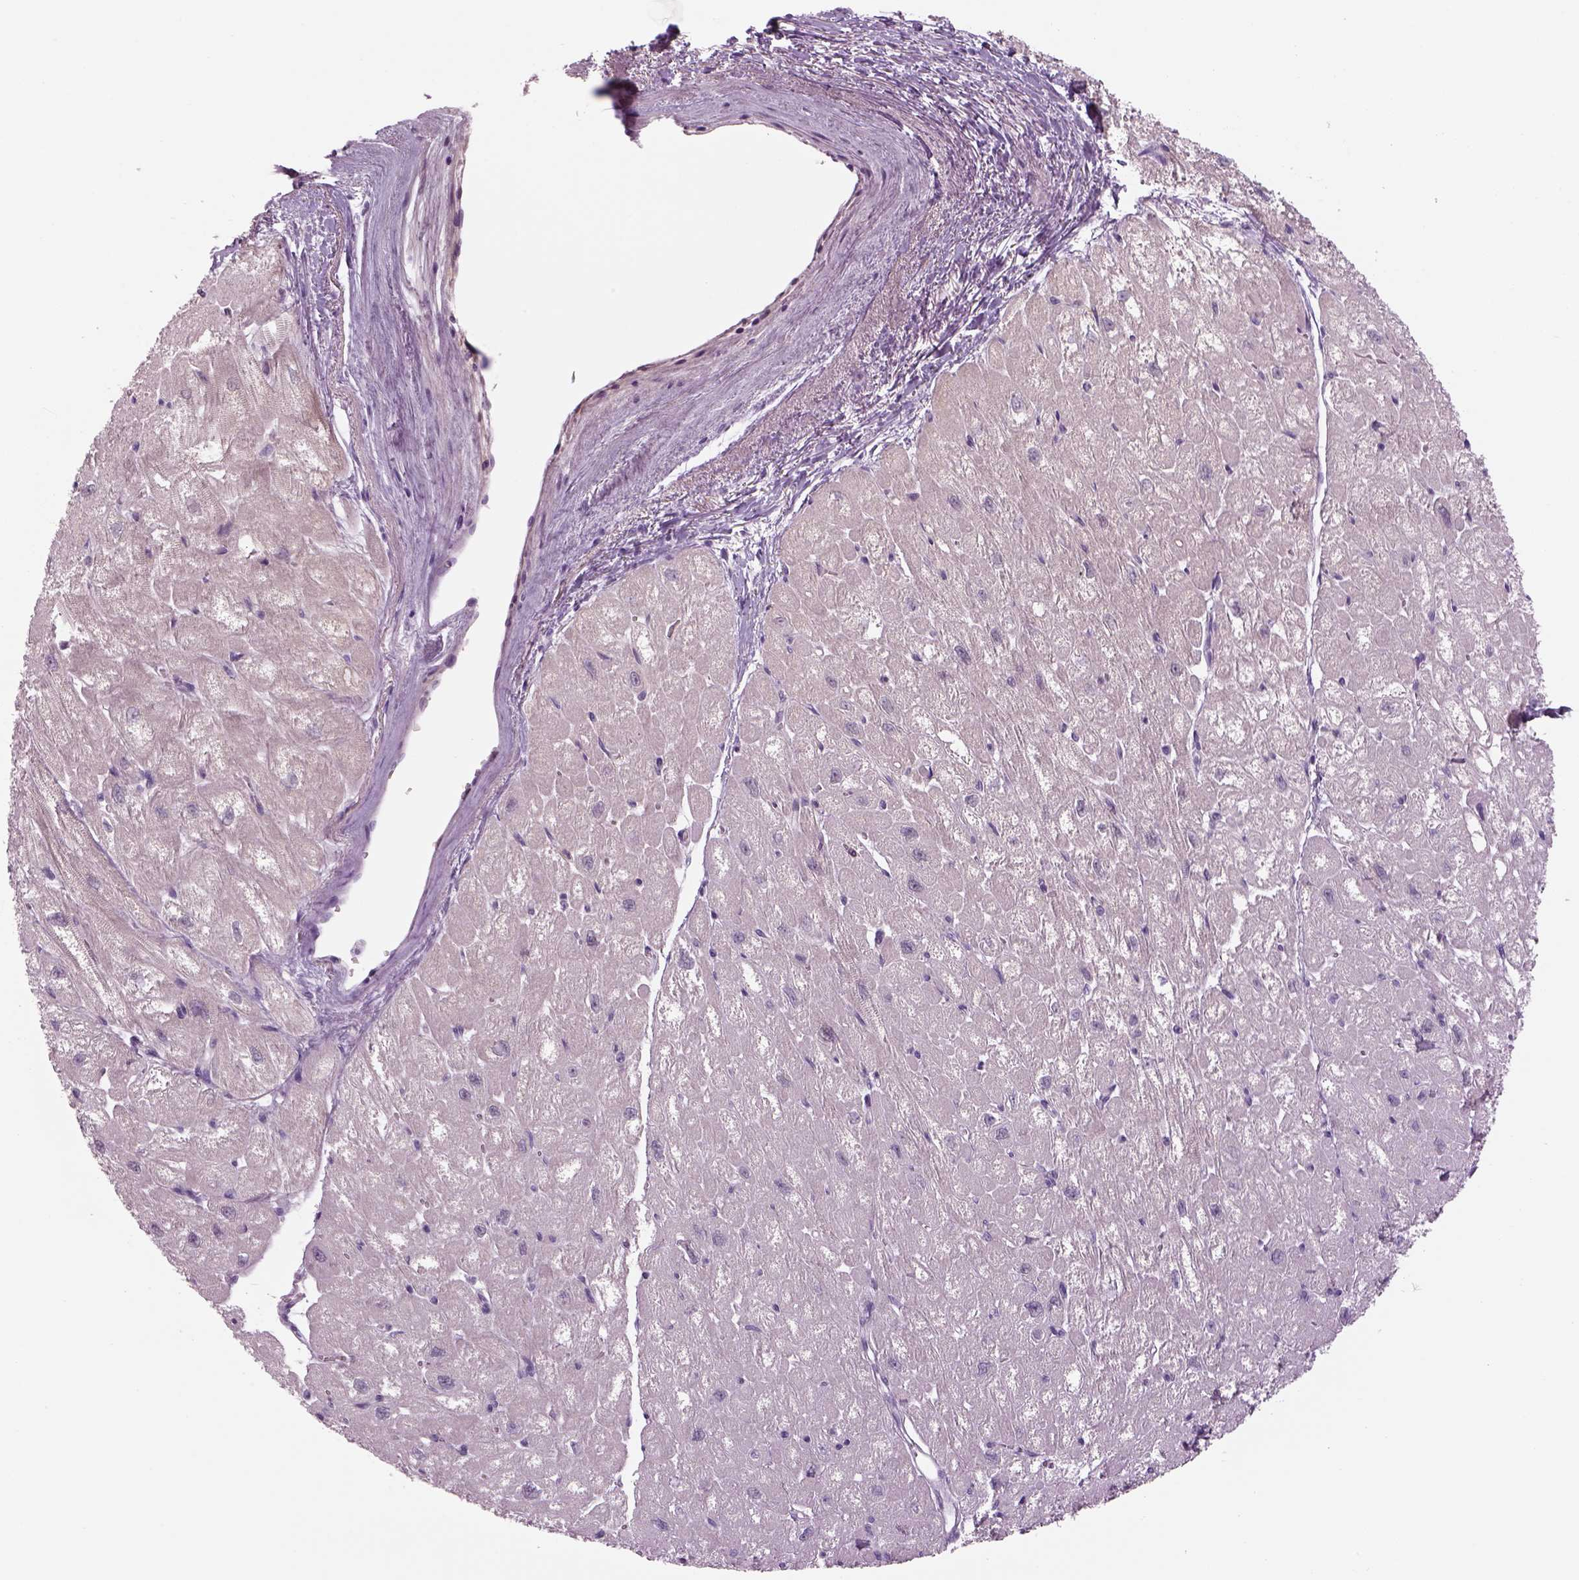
{"staining": {"intensity": "negative", "quantity": "none", "location": "none"}, "tissue": "heart muscle", "cell_type": "Cardiomyocytes", "image_type": "normal", "snomed": [{"axis": "morphology", "description": "Normal tissue, NOS"}, {"axis": "topography", "description": "Heart"}], "caption": "Cardiomyocytes are negative for brown protein staining in unremarkable heart muscle. The staining is performed using DAB brown chromogen with nuclei counter-stained in using hematoxylin.", "gene": "MDH1B", "patient": {"sex": "male", "age": 61}}